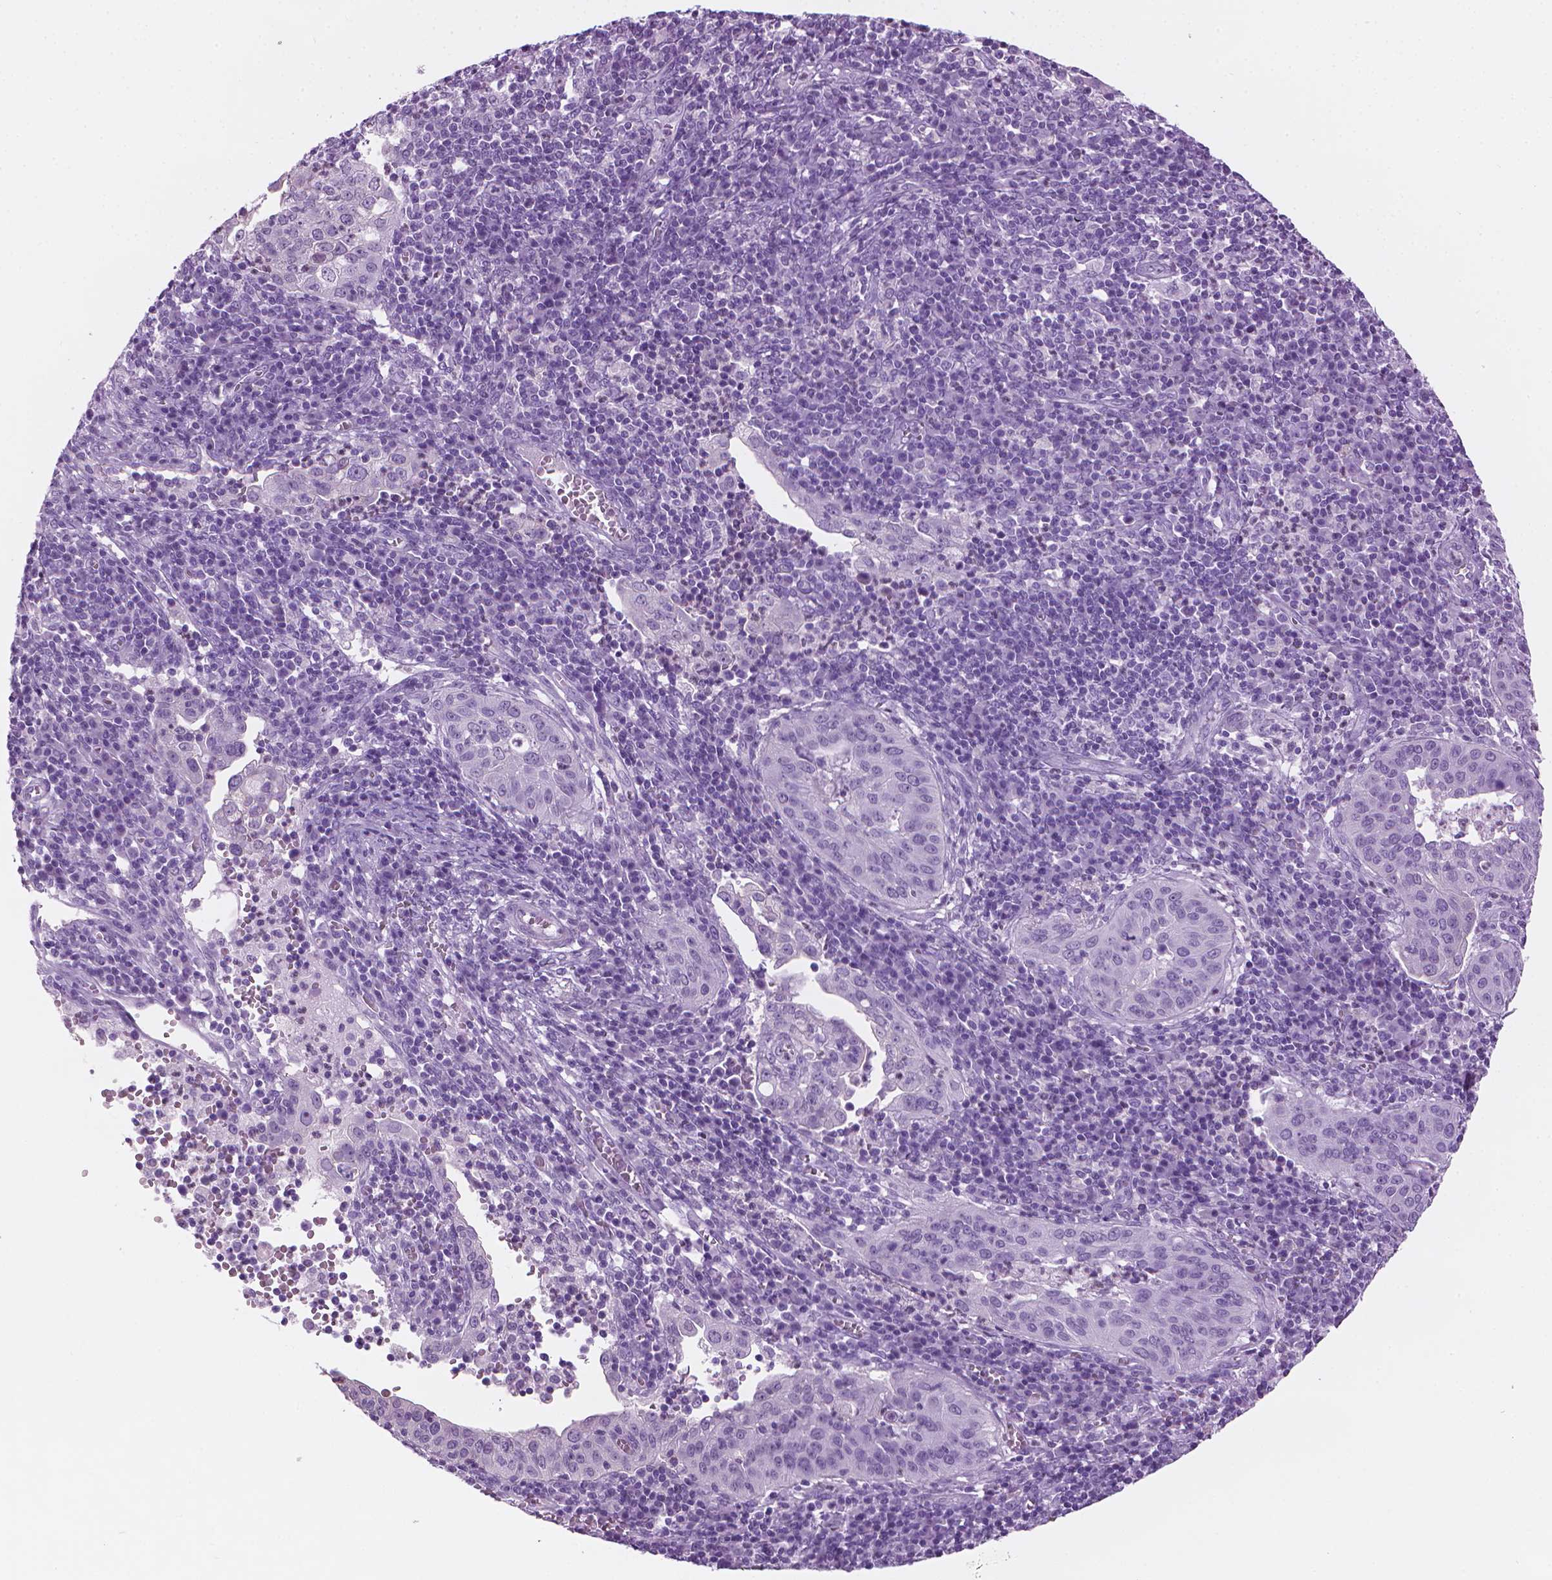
{"staining": {"intensity": "negative", "quantity": "none", "location": "none"}, "tissue": "cervical cancer", "cell_type": "Tumor cells", "image_type": "cancer", "snomed": [{"axis": "morphology", "description": "Squamous cell carcinoma, NOS"}, {"axis": "topography", "description": "Cervix"}], "caption": "The micrograph displays no staining of tumor cells in cervical cancer. The staining was performed using DAB (3,3'-diaminobenzidine) to visualize the protein expression in brown, while the nuclei were stained in blue with hematoxylin (Magnification: 20x).", "gene": "TTC29", "patient": {"sex": "female", "age": 39}}